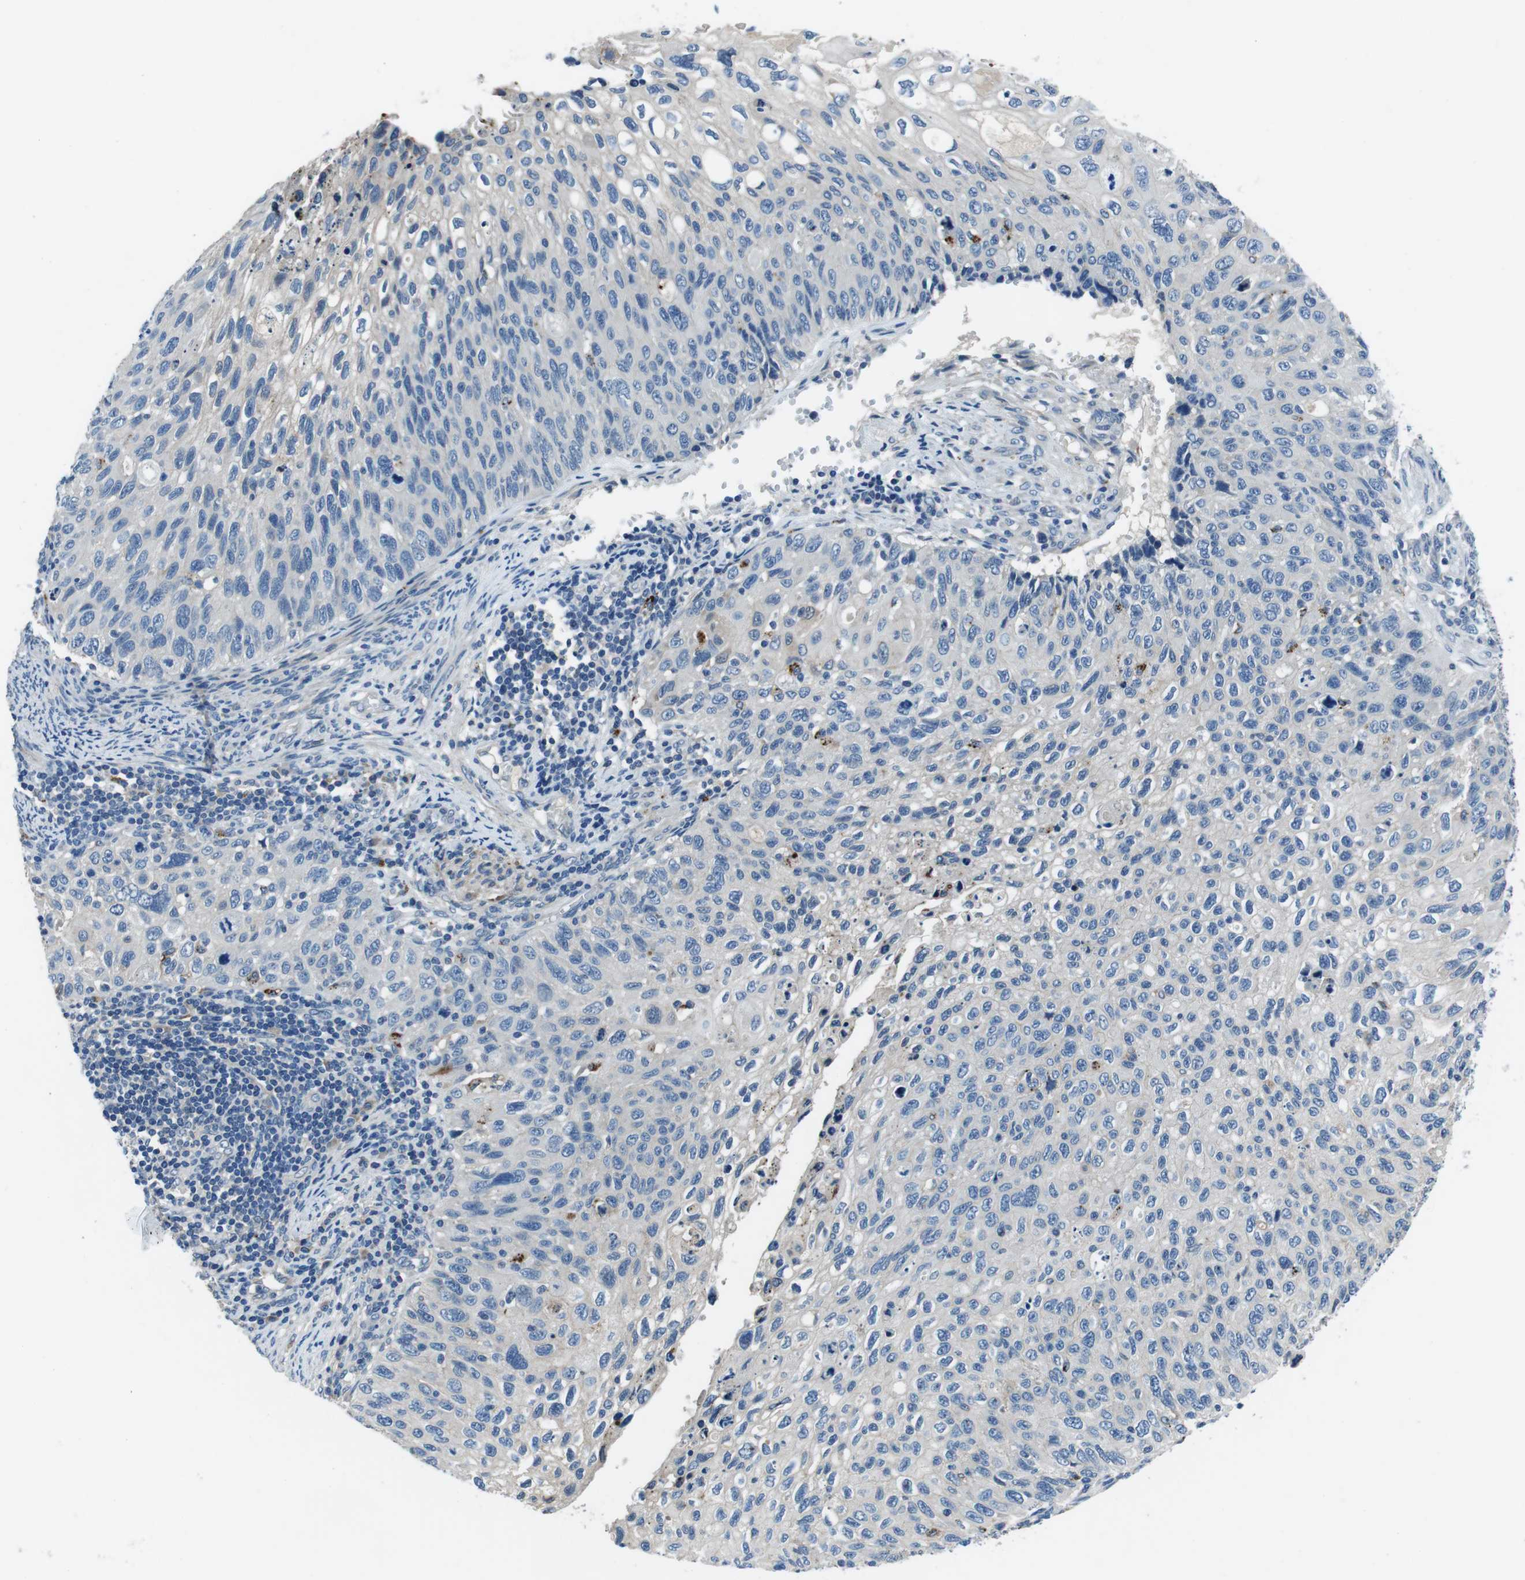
{"staining": {"intensity": "negative", "quantity": "none", "location": "none"}, "tissue": "cervical cancer", "cell_type": "Tumor cells", "image_type": "cancer", "snomed": [{"axis": "morphology", "description": "Squamous cell carcinoma, NOS"}, {"axis": "topography", "description": "Cervix"}], "caption": "Protein analysis of cervical cancer reveals no significant staining in tumor cells.", "gene": "TULP3", "patient": {"sex": "female", "age": 70}}